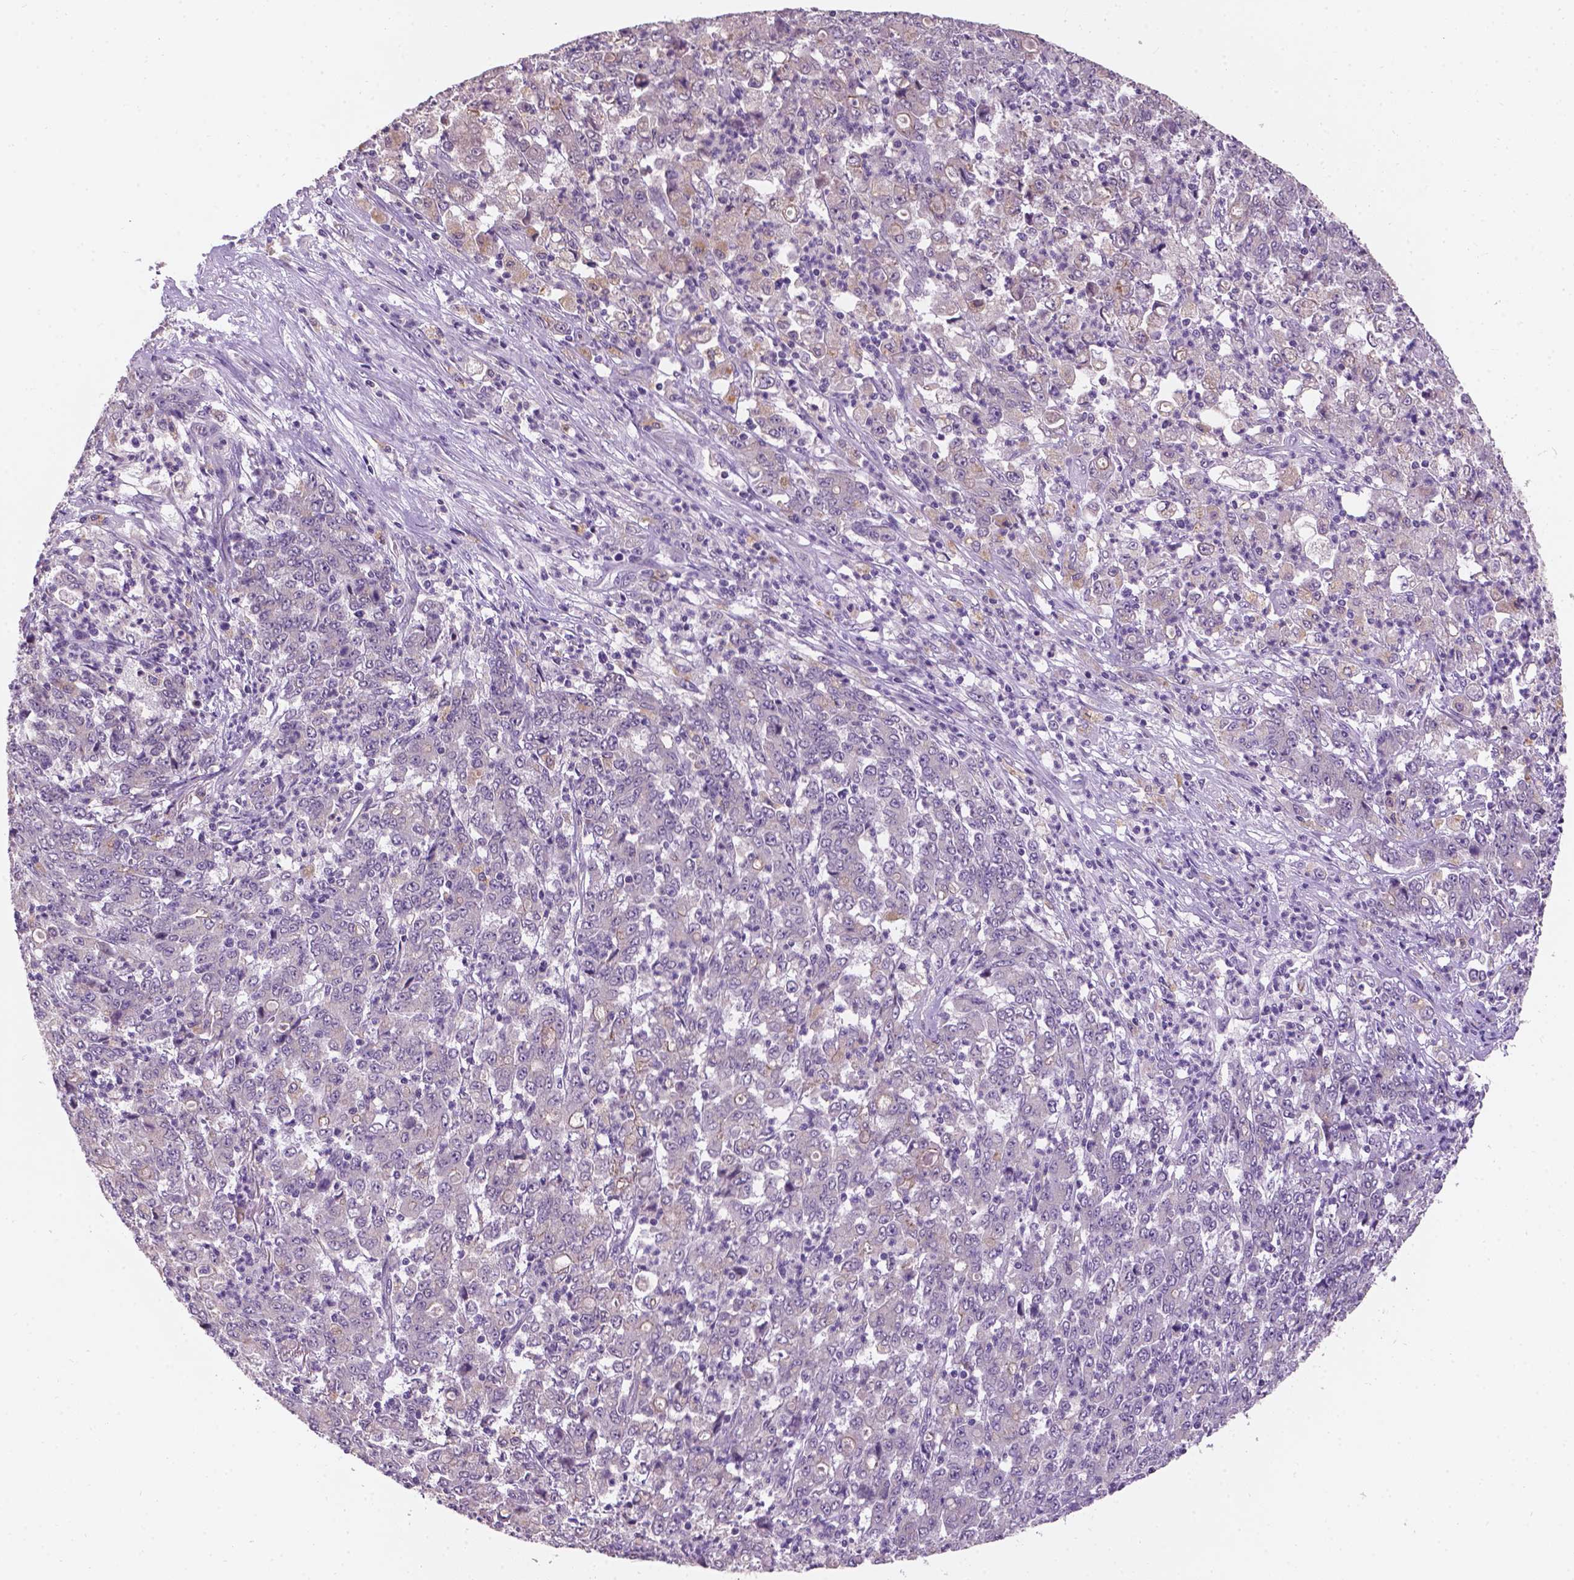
{"staining": {"intensity": "negative", "quantity": "none", "location": "none"}, "tissue": "stomach cancer", "cell_type": "Tumor cells", "image_type": "cancer", "snomed": [{"axis": "morphology", "description": "Adenocarcinoma, NOS"}, {"axis": "topography", "description": "Stomach, lower"}], "caption": "Tumor cells show no significant protein staining in stomach adenocarcinoma. (DAB (3,3'-diaminobenzidine) IHC with hematoxylin counter stain).", "gene": "GXYLT2", "patient": {"sex": "female", "age": 71}}